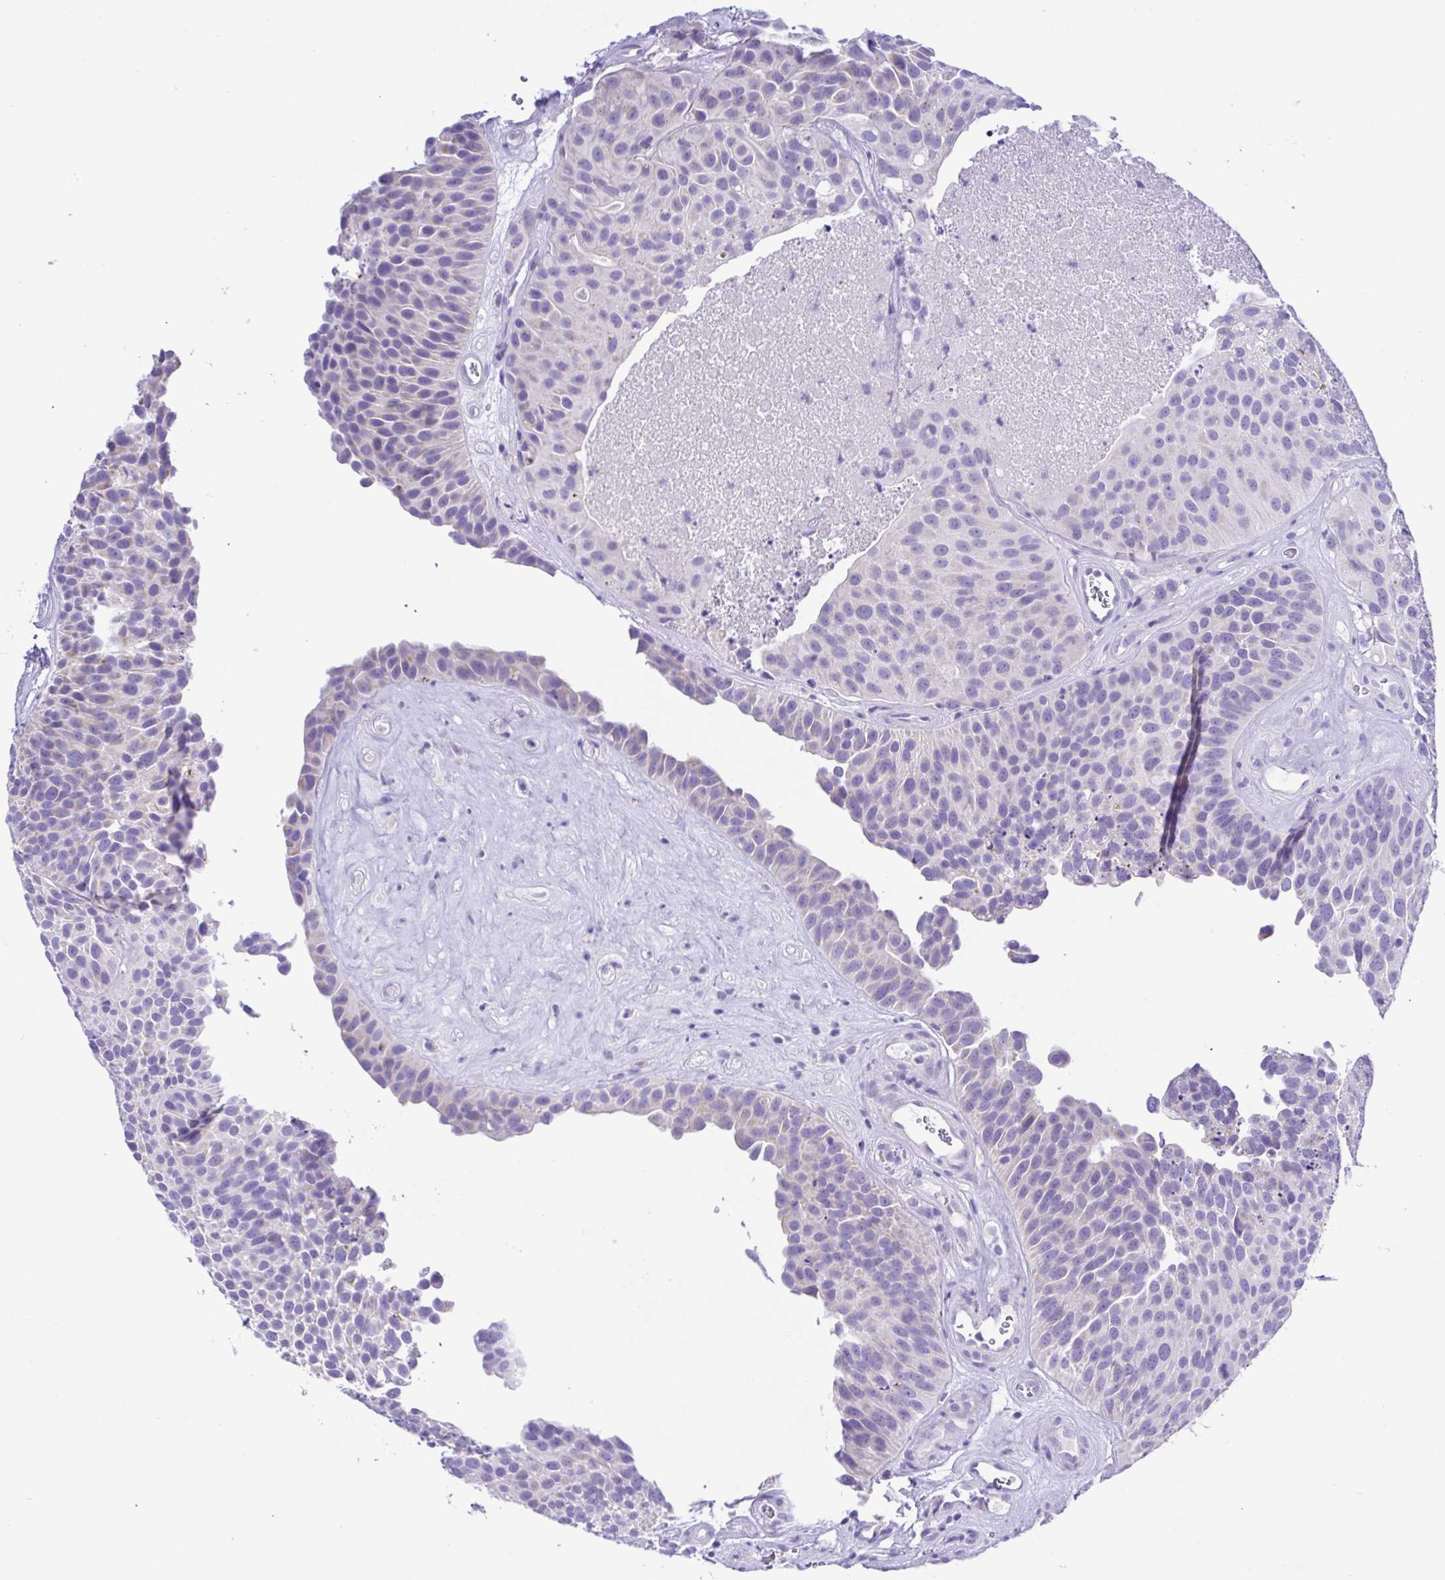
{"staining": {"intensity": "negative", "quantity": "none", "location": "none"}, "tissue": "urothelial cancer", "cell_type": "Tumor cells", "image_type": "cancer", "snomed": [{"axis": "morphology", "description": "Urothelial carcinoma, Low grade"}, {"axis": "topography", "description": "Urinary bladder"}], "caption": "Tumor cells show no significant staining in urothelial cancer.", "gene": "CD72", "patient": {"sex": "male", "age": 76}}